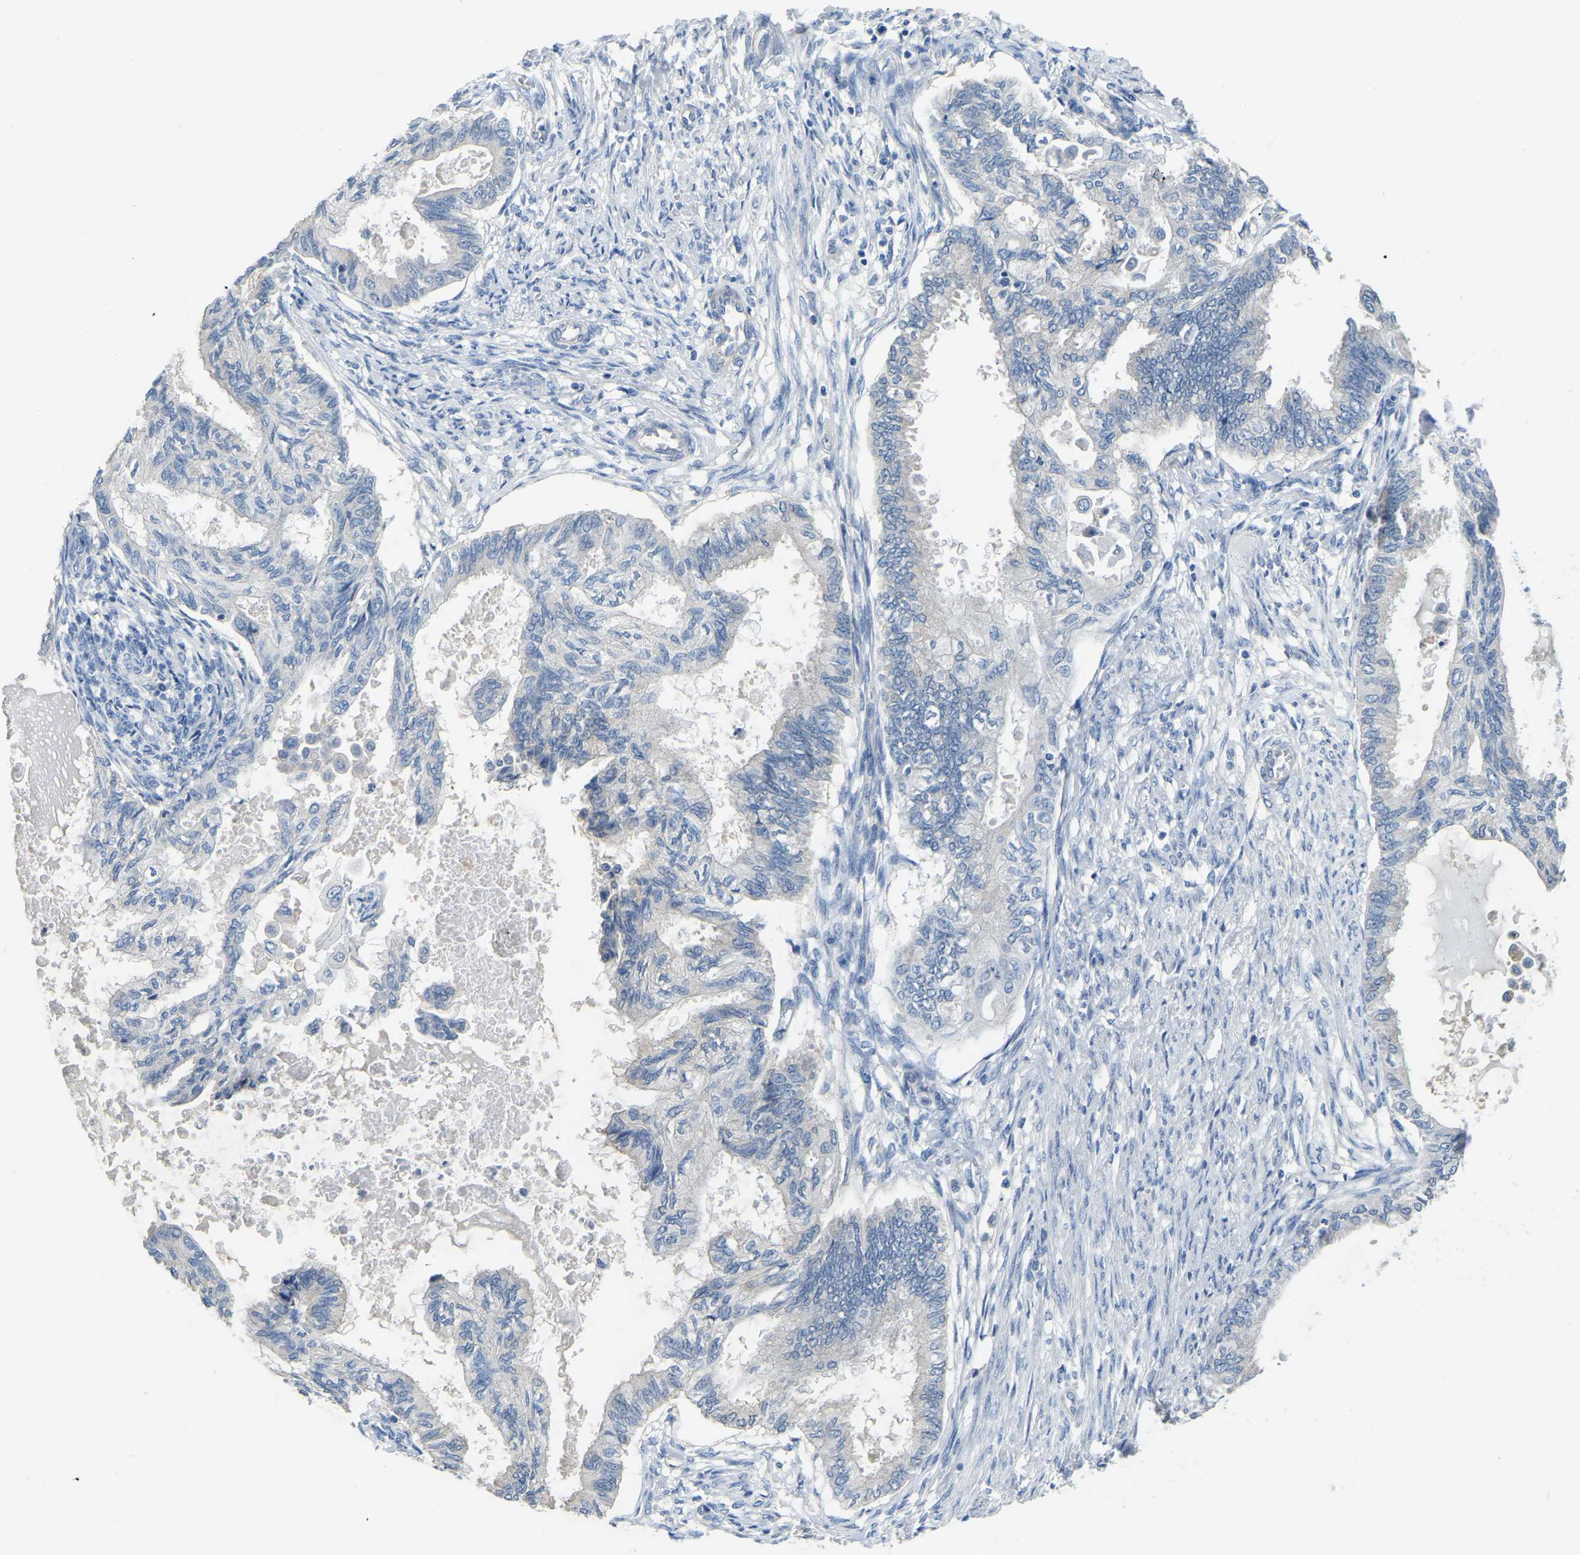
{"staining": {"intensity": "negative", "quantity": "none", "location": "none"}, "tissue": "cervical cancer", "cell_type": "Tumor cells", "image_type": "cancer", "snomed": [{"axis": "morphology", "description": "Normal tissue, NOS"}, {"axis": "morphology", "description": "Adenocarcinoma, NOS"}, {"axis": "topography", "description": "Cervix"}, {"axis": "topography", "description": "Endometrium"}], "caption": "This histopathology image is of cervical adenocarcinoma stained with IHC to label a protein in brown with the nuclei are counter-stained blue. There is no expression in tumor cells.", "gene": "HIGD2B", "patient": {"sex": "female", "age": 86}}